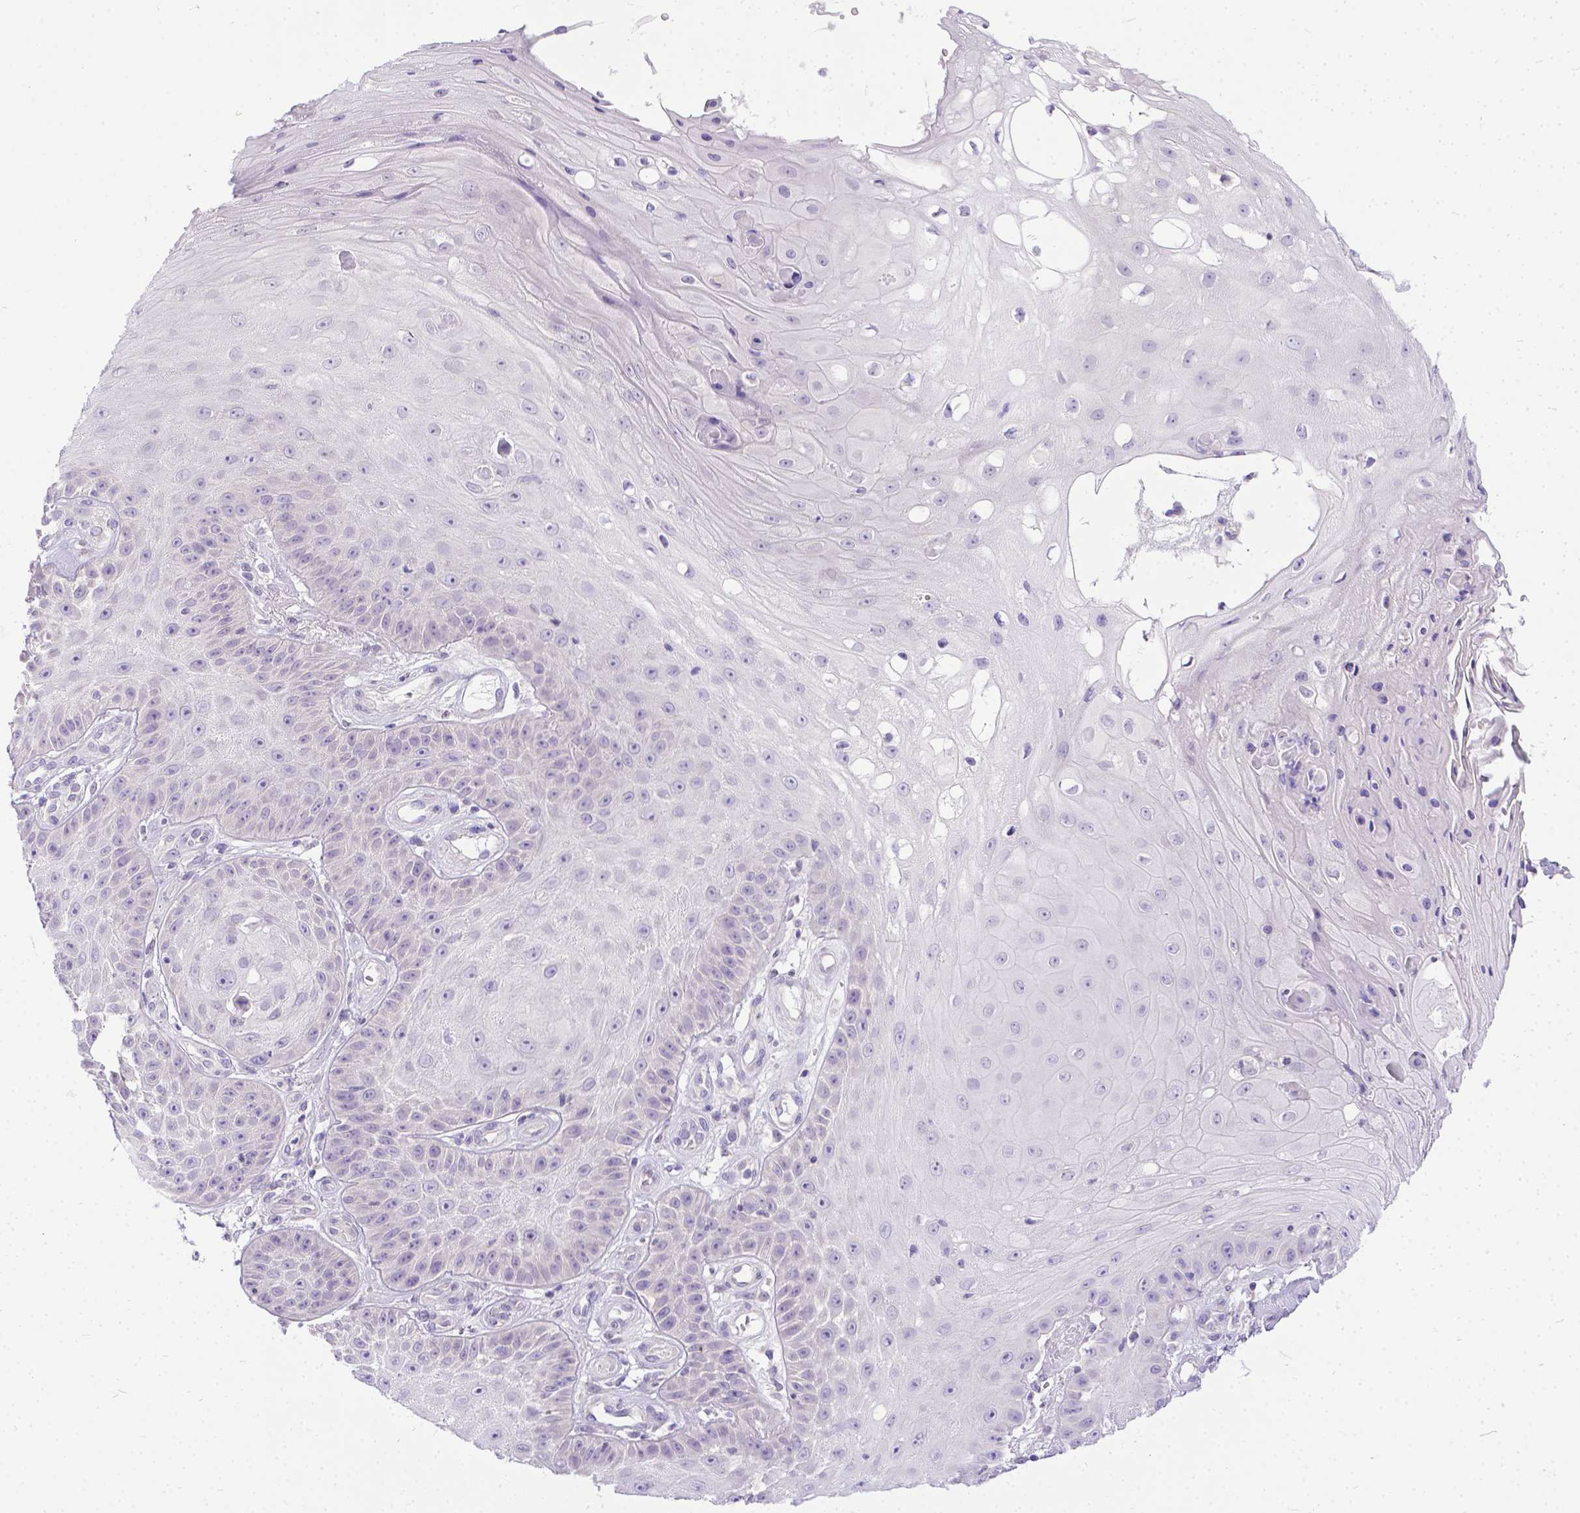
{"staining": {"intensity": "negative", "quantity": "none", "location": "none"}, "tissue": "skin cancer", "cell_type": "Tumor cells", "image_type": "cancer", "snomed": [{"axis": "morphology", "description": "Squamous cell carcinoma, NOS"}, {"axis": "topography", "description": "Skin"}], "caption": "Human skin cancer stained for a protein using immunohistochemistry (IHC) demonstrates no expression in tumor cells.", "gene": "TTLL6", "patient": {"sex": "male", "age": 70}}